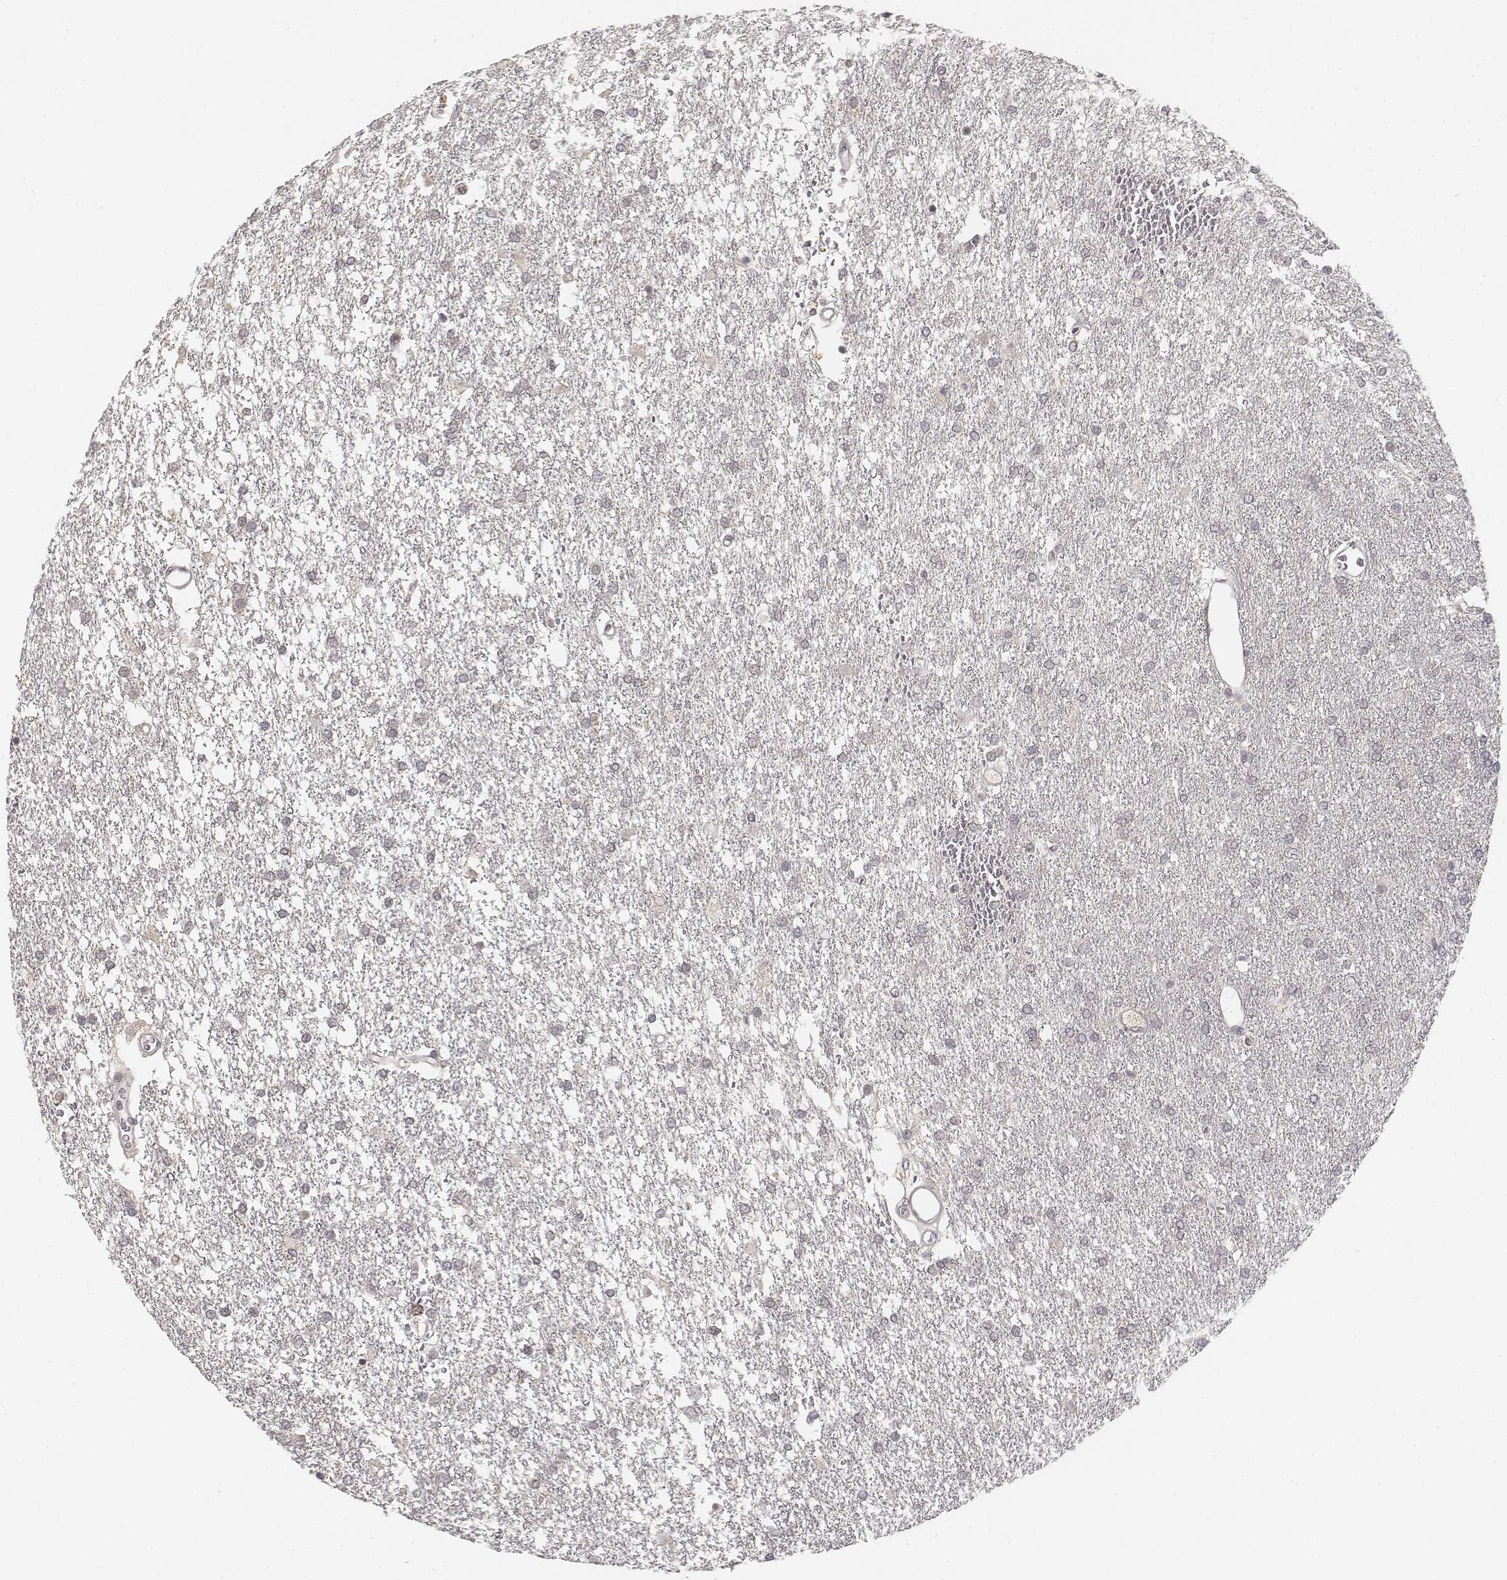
{"staining": {"intensity": "negative", "quantity": "none", "location": "none"}, "tissue": "glioma", "cell_type": "Tumor cells", "image_type": "cancer", "snomed": [{"axis": "morphology", "description": "Glioma, malignant, High grade"}, {"axis": "topography", "description": "Brain"}], "caption": "An IHC histopathology image of glioma is shown. There is no staining in tumor cells of glioma.", "gene": "FANCD2", "patient": {"sex": "female", "age": 61}}